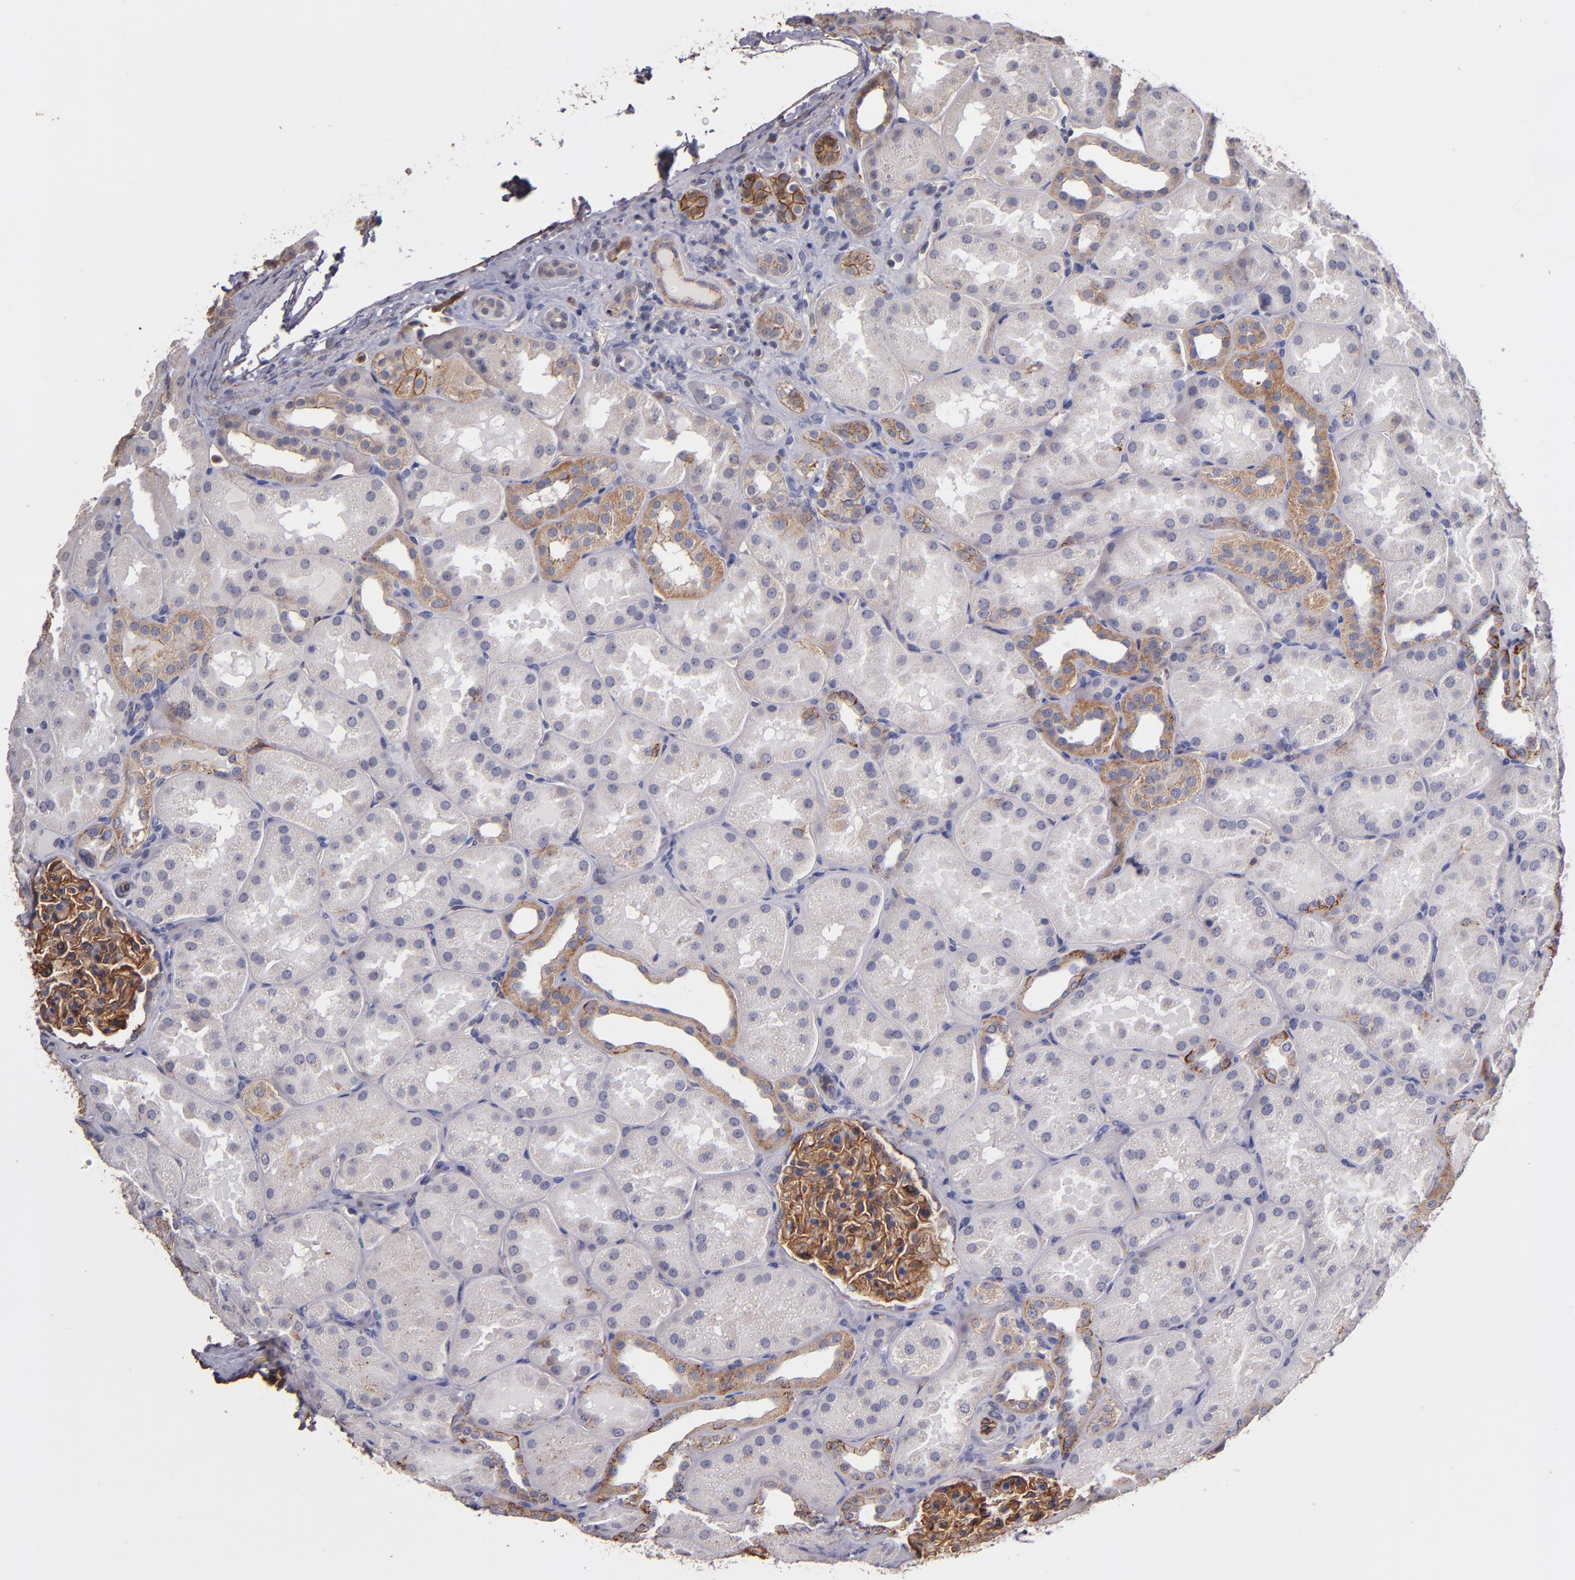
{"staining": {"intensity": "strong", "quantity": ">75%", "location": "cytoplasmic/membranous"}, "tissue": "kidney", "cell_type": "Cells in glomeruli", "image_type": "normal", "snomed": [{"axis": "morphology", "description": "Normal tissue, NOS"}, {"axis": "topography", "description": "Kidney"}], "caption": "A high-resolution micrograph shows IHC staining of unremarkable kidney, which demonstrates strong cytoplasmic/membranous expression in about >75% of cells in glomeruli.", "gene": "CLDN5", "patient": {"sex": "male", "age": 28}}